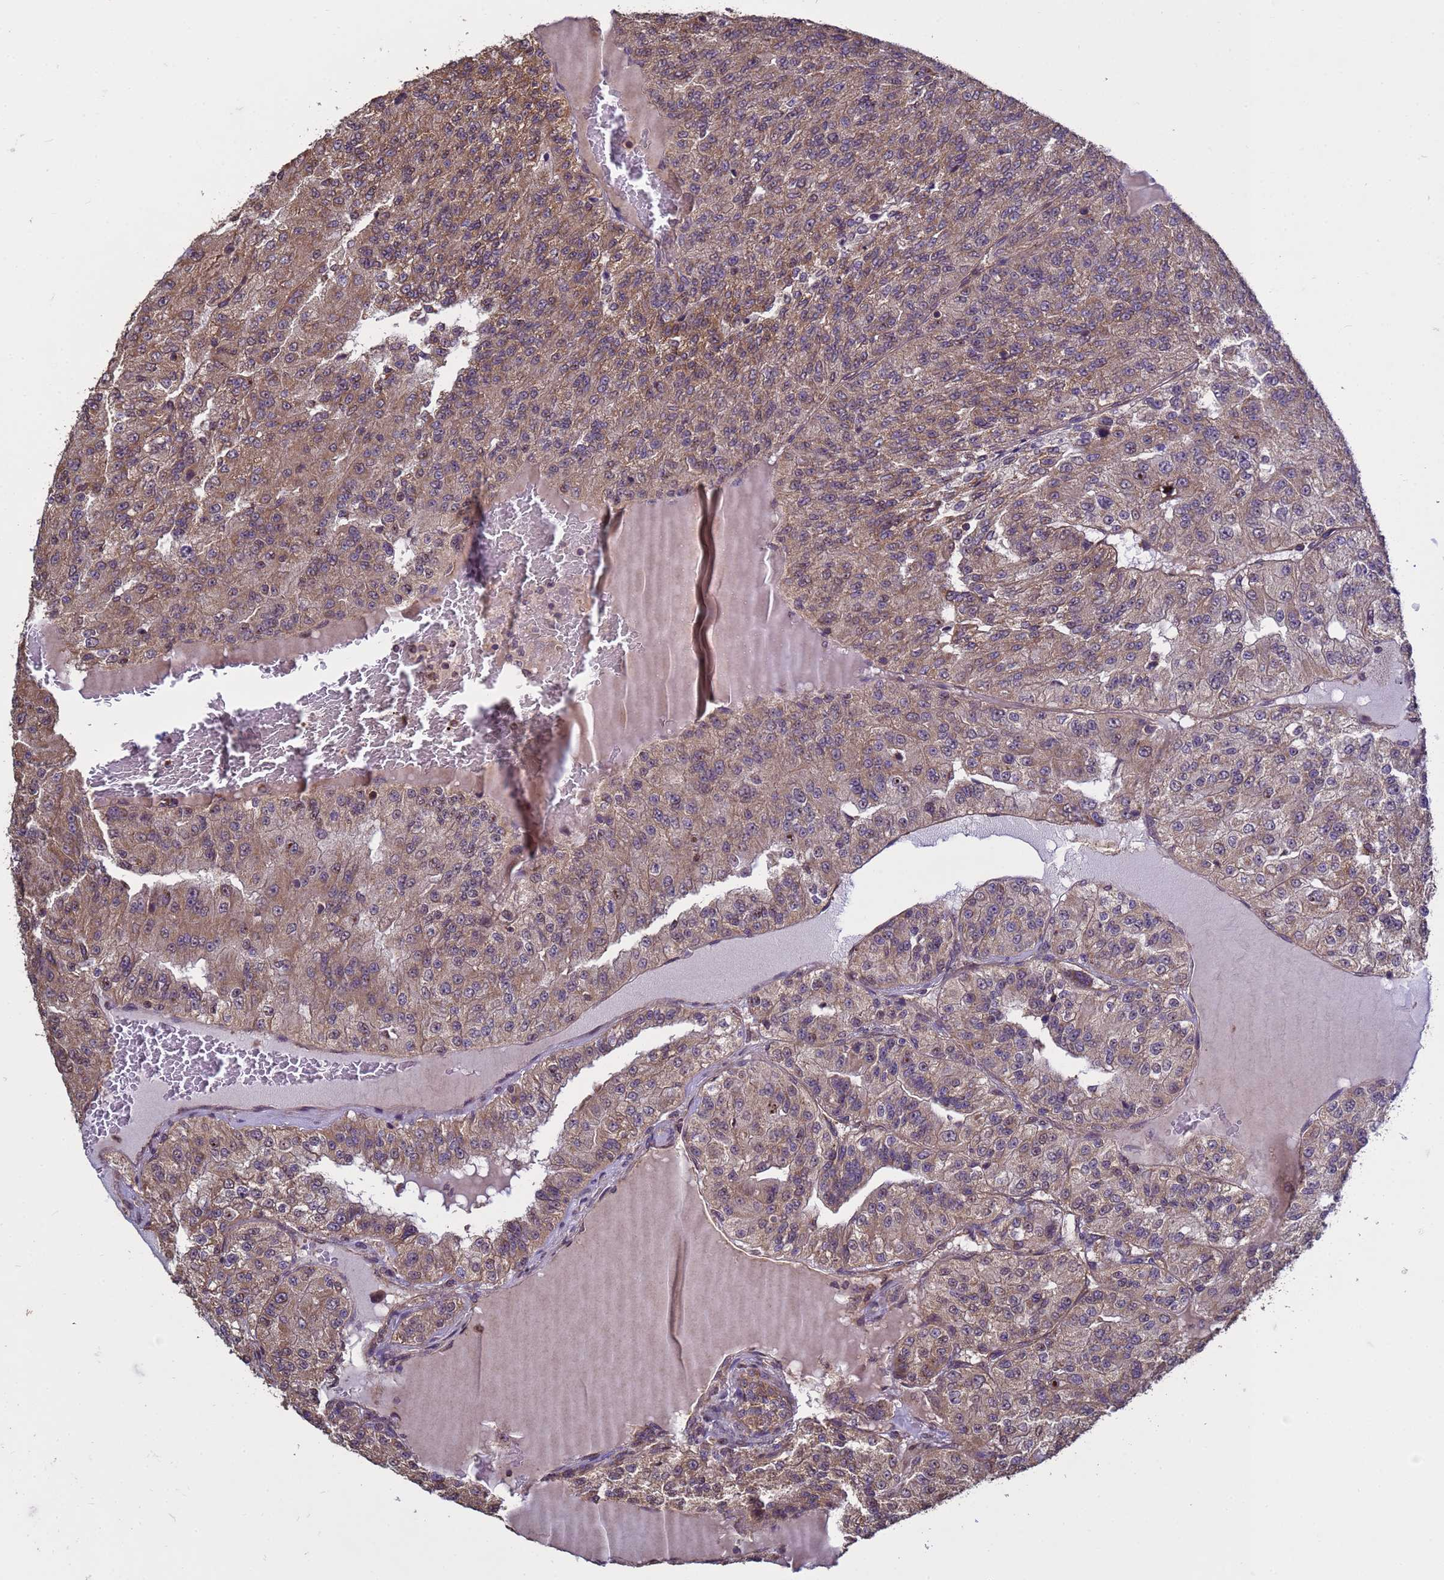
{"staining": {"intensity": "moderate", "quantity": ">75%", "location": "cytoplasmic/membranous"}, "tissue": "renal cancer", "cell_type": "Tumor cells", "image_type": "cancer", "snomed": [{"axis": "morphology", "description": "Adenocarcinoma, NOS"}, {"axis": "topography", "description": "Kidney"}], "caption": "This histopathology image demonstrates IHC staining of human renal cancer, with medium moderate cytoplasmic/membranous staining in approximately >75% of tumor cells.", "gene": "P2RX7", "patient": {"sex": "female", "age": 63}}